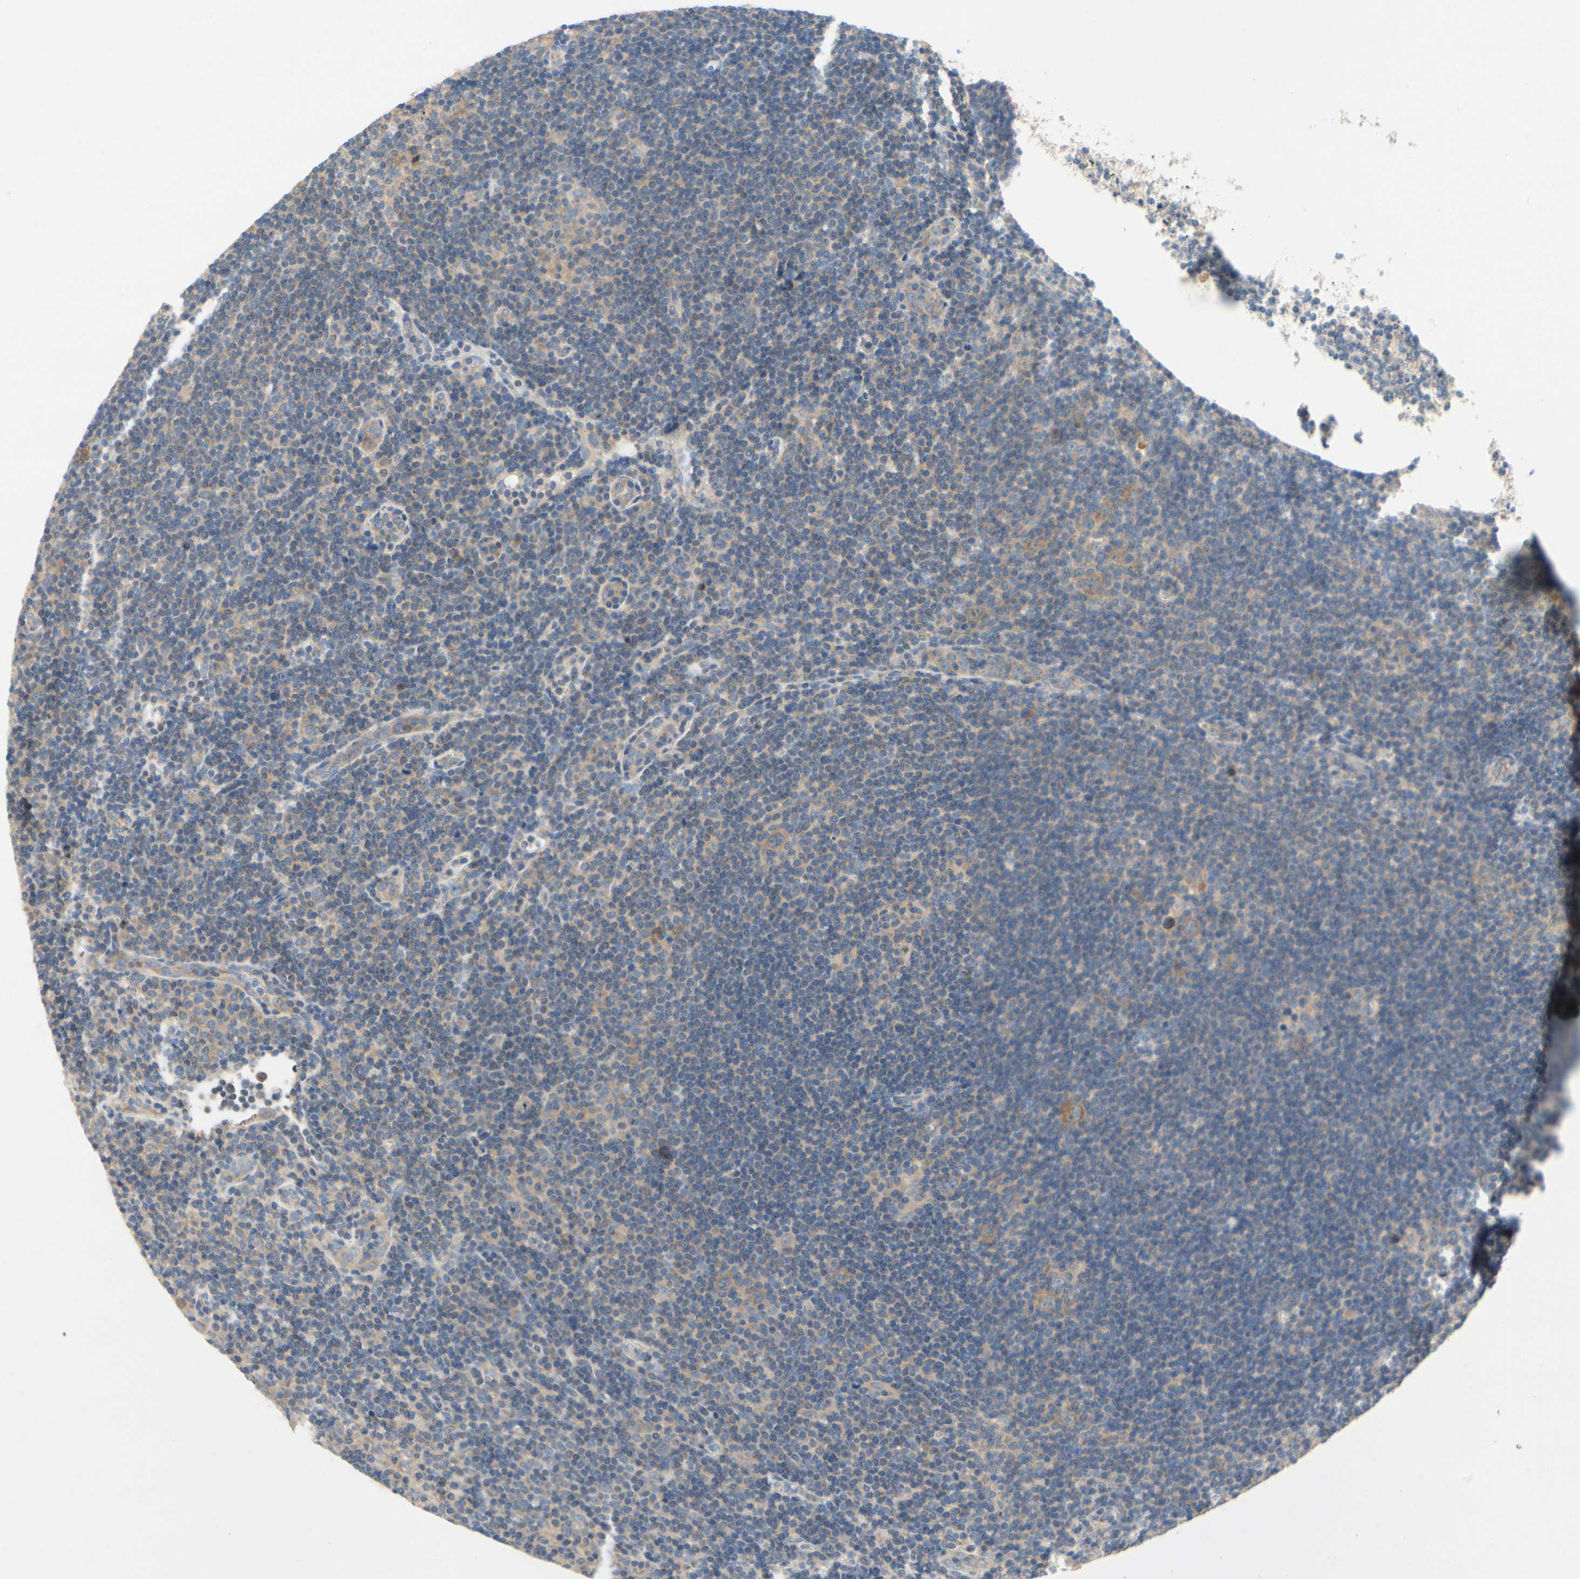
{"staining": {"intensity": "moderate", "quantity": ">75%", "location": "cytoplasmic/membranous"}, "tissue": "lymphoma", "cell_type": "Tumor cells", "image_type": "cancer", "snomed": [{"axis": "morphology", "description": "Hodgkin's disease, NOS"}, {"axis": "topography", "description": "Lymph node"}], "caption": "Moderate cytoplasmic/membranous staining is identified in about >75% of tumor cells in Hodgkin's disease.", "gene": "KLHDC8B", "patient": {"sex": "female", "age": 57}}